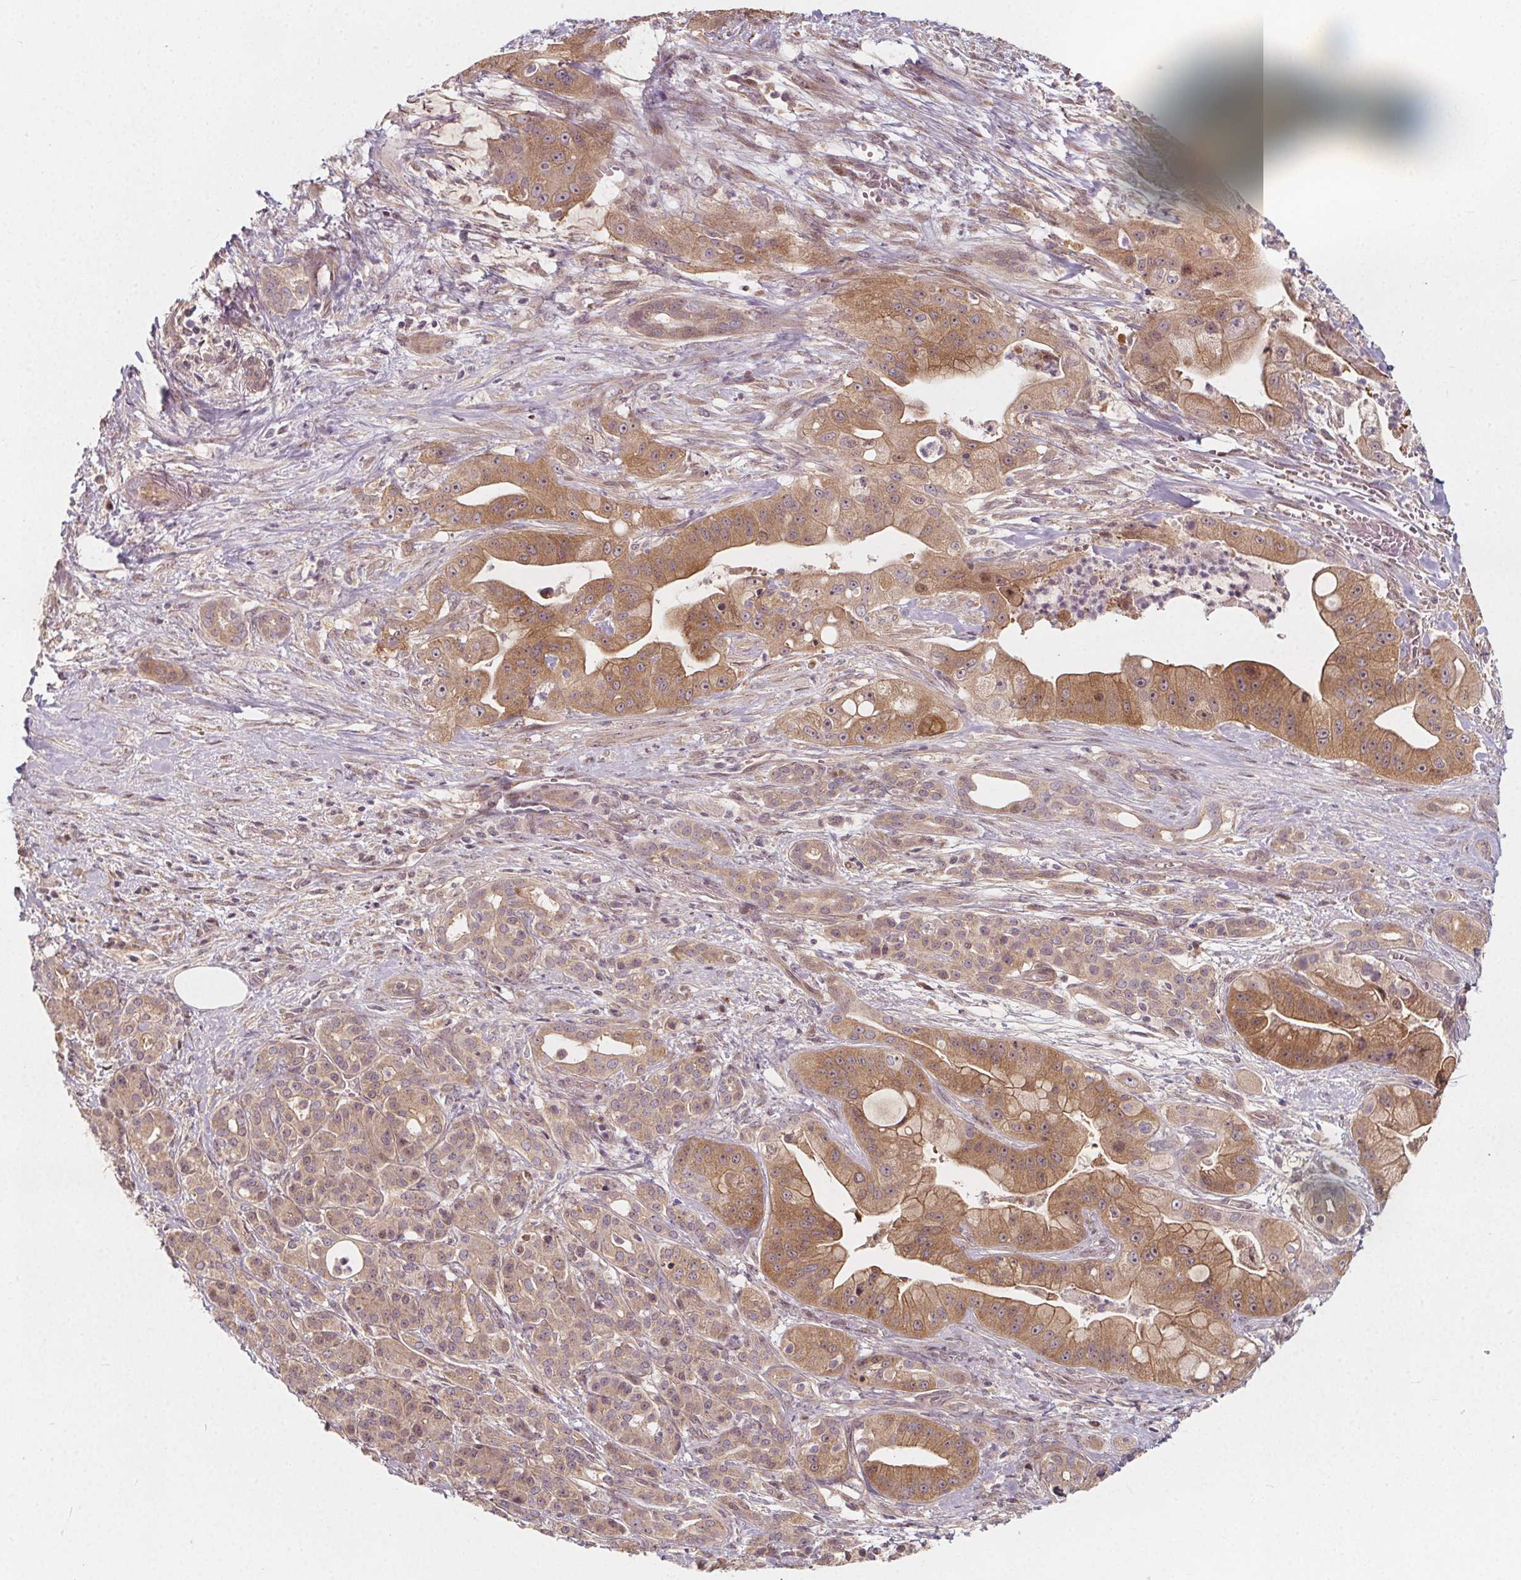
{"staining": {"intensity": "moderate", "quantity": ">75%", "location": "cytoplasmic/membranous"}, "tissue": "pancreatic cancer", "cell_type": "Tumor cells", "image_type": "cancer", "snomed": [{"axis": "morphology", "description": "Normal tissue, NOS"}, {"axis": "morphology", "description": "Inflammation, NOS"}, {"axis": "morphology", "description": "Adenocarcinoma, NOS"}, {"axis": "topography", "description": "Pancreas"}], "caption": "Protein staining shows moderate cytoplasmic/membranous positivity in approximately >75% of tumor cells in pancreatic adenocarcinoma. The protein is shown in brown color, while the nuclei are stained blue.", "gene": "AKT1S1", "patient": {"sex": "male", "age": 57}}